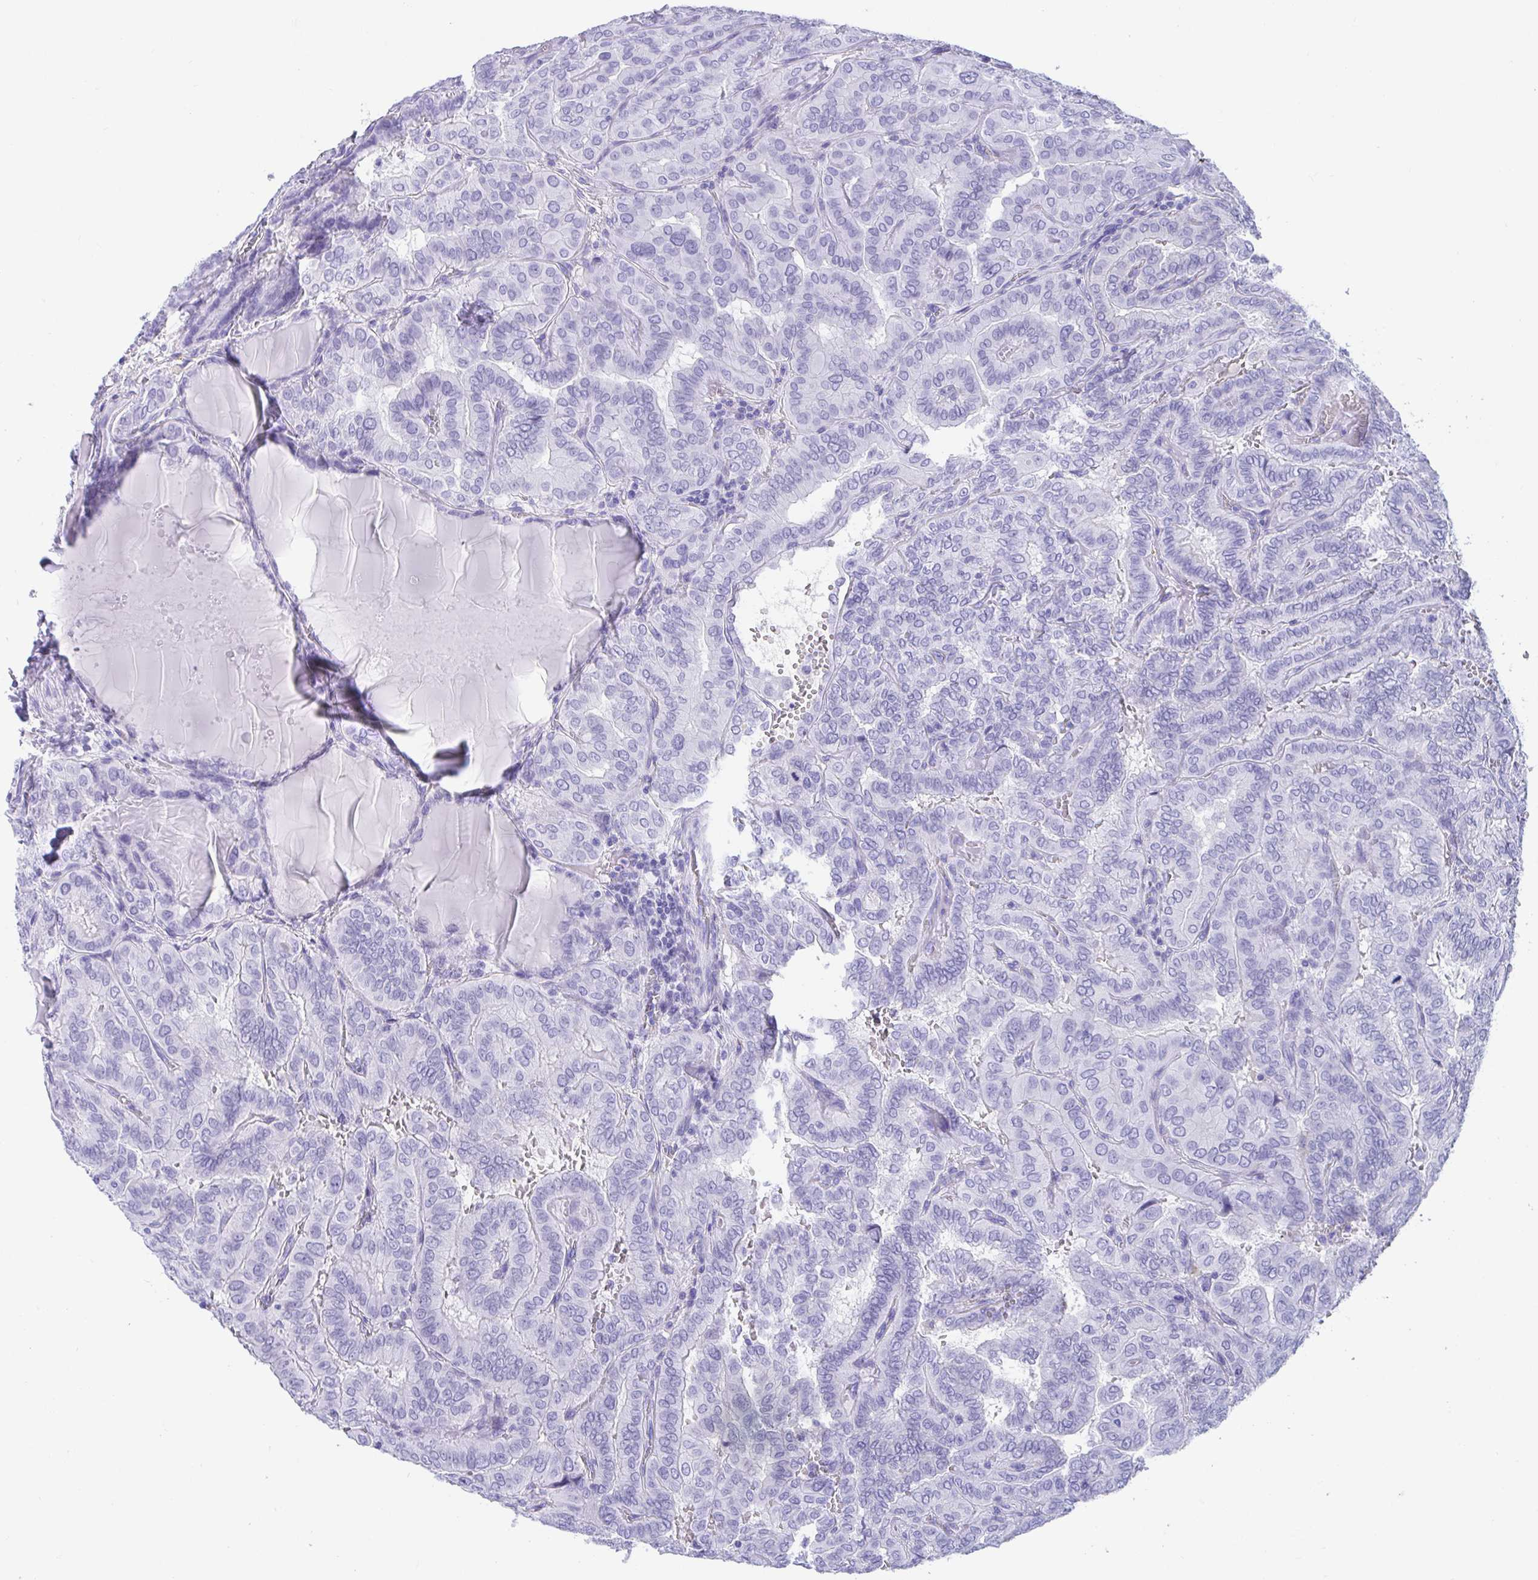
{"staining": {"intensity": "negative", "quantity": "none", "location": "none"}, "tissue": "thyroid cancer", "cell_type": "Tumor cells", "image_type": "cancer", "snomed": [{"axis": "morphology", "description": "Papillary adenocarcinoma, NOS"}, {"axis": "topography", "description": "Thyroid gland"}], "caption": "This is a histopathology image of IHC staining of thyroid papillary adenocarcinoma, which shows no expression in tumor cells.", "gene": "TMEM35A", "patient": {"sex": "female", "age": 46}}